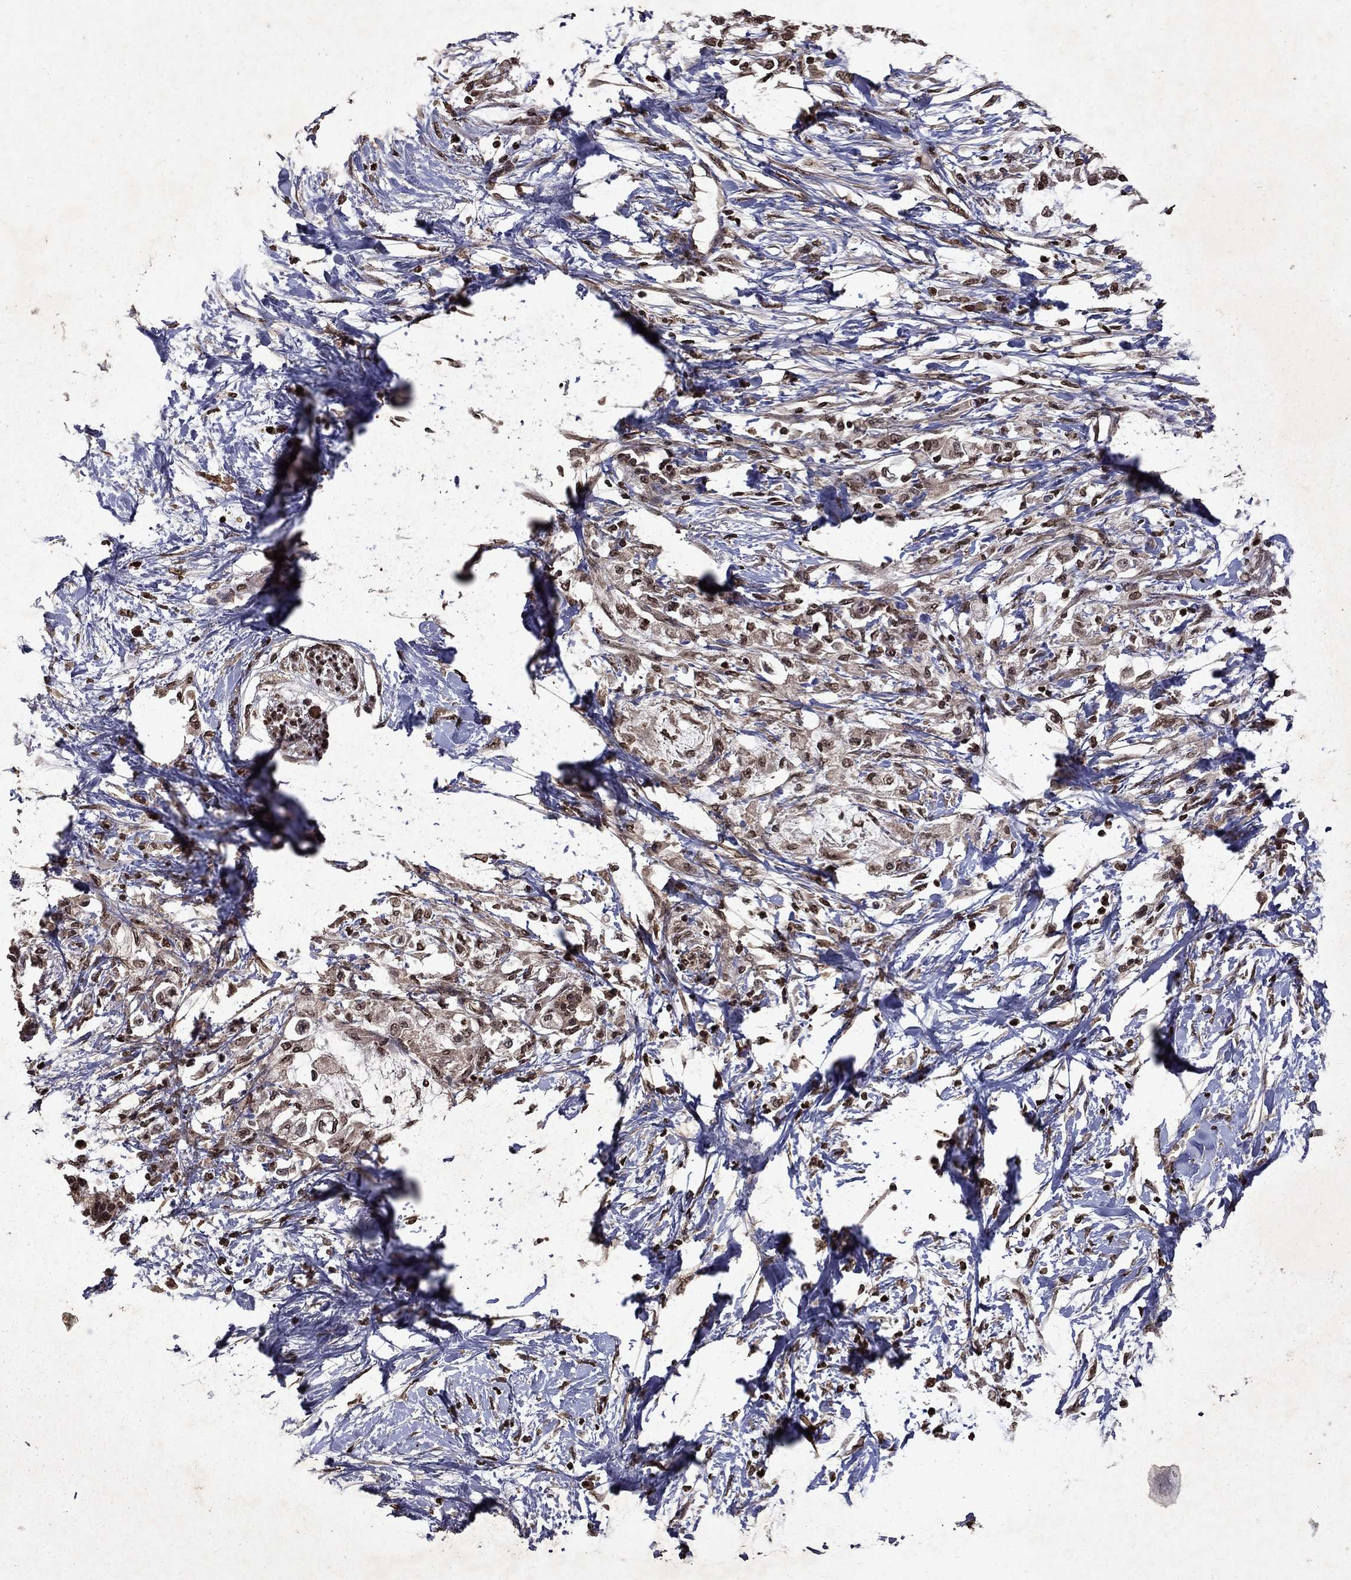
{"staining": {"intensity": "weak", "quantity": "25%-75%", "location": "cytoplasmic/membranous,nuclear"}, "tissue": "pancreatic cancer", "cell_type": "Tumor cells", "image_type": "cancer", "snomed": [{"axis": "morphology", "description": "Normal tissue, NOS"}, {"axis": "morphology", "description": "Adenocarcinoma, NOS"}, {"axis": "topography", "description": "Pancreas"}, {"axis": "topography", "description": "Duodenum"}], "caption": "Pancreatic cancer (adenocarcinoma) stained with immunohistochemistry shows weak cytoplasmic/membranous and nuclear positivity in about 25%-75% of tumor cells. The protein of interest is stained brown, and the nuclei are stained in blue (DAB (3,3'-diaminobenzidine) IHC with brightfield microscopy, high magnification).", "gene": "PIN4", "patient": {"sex": "female", "age": 60}}